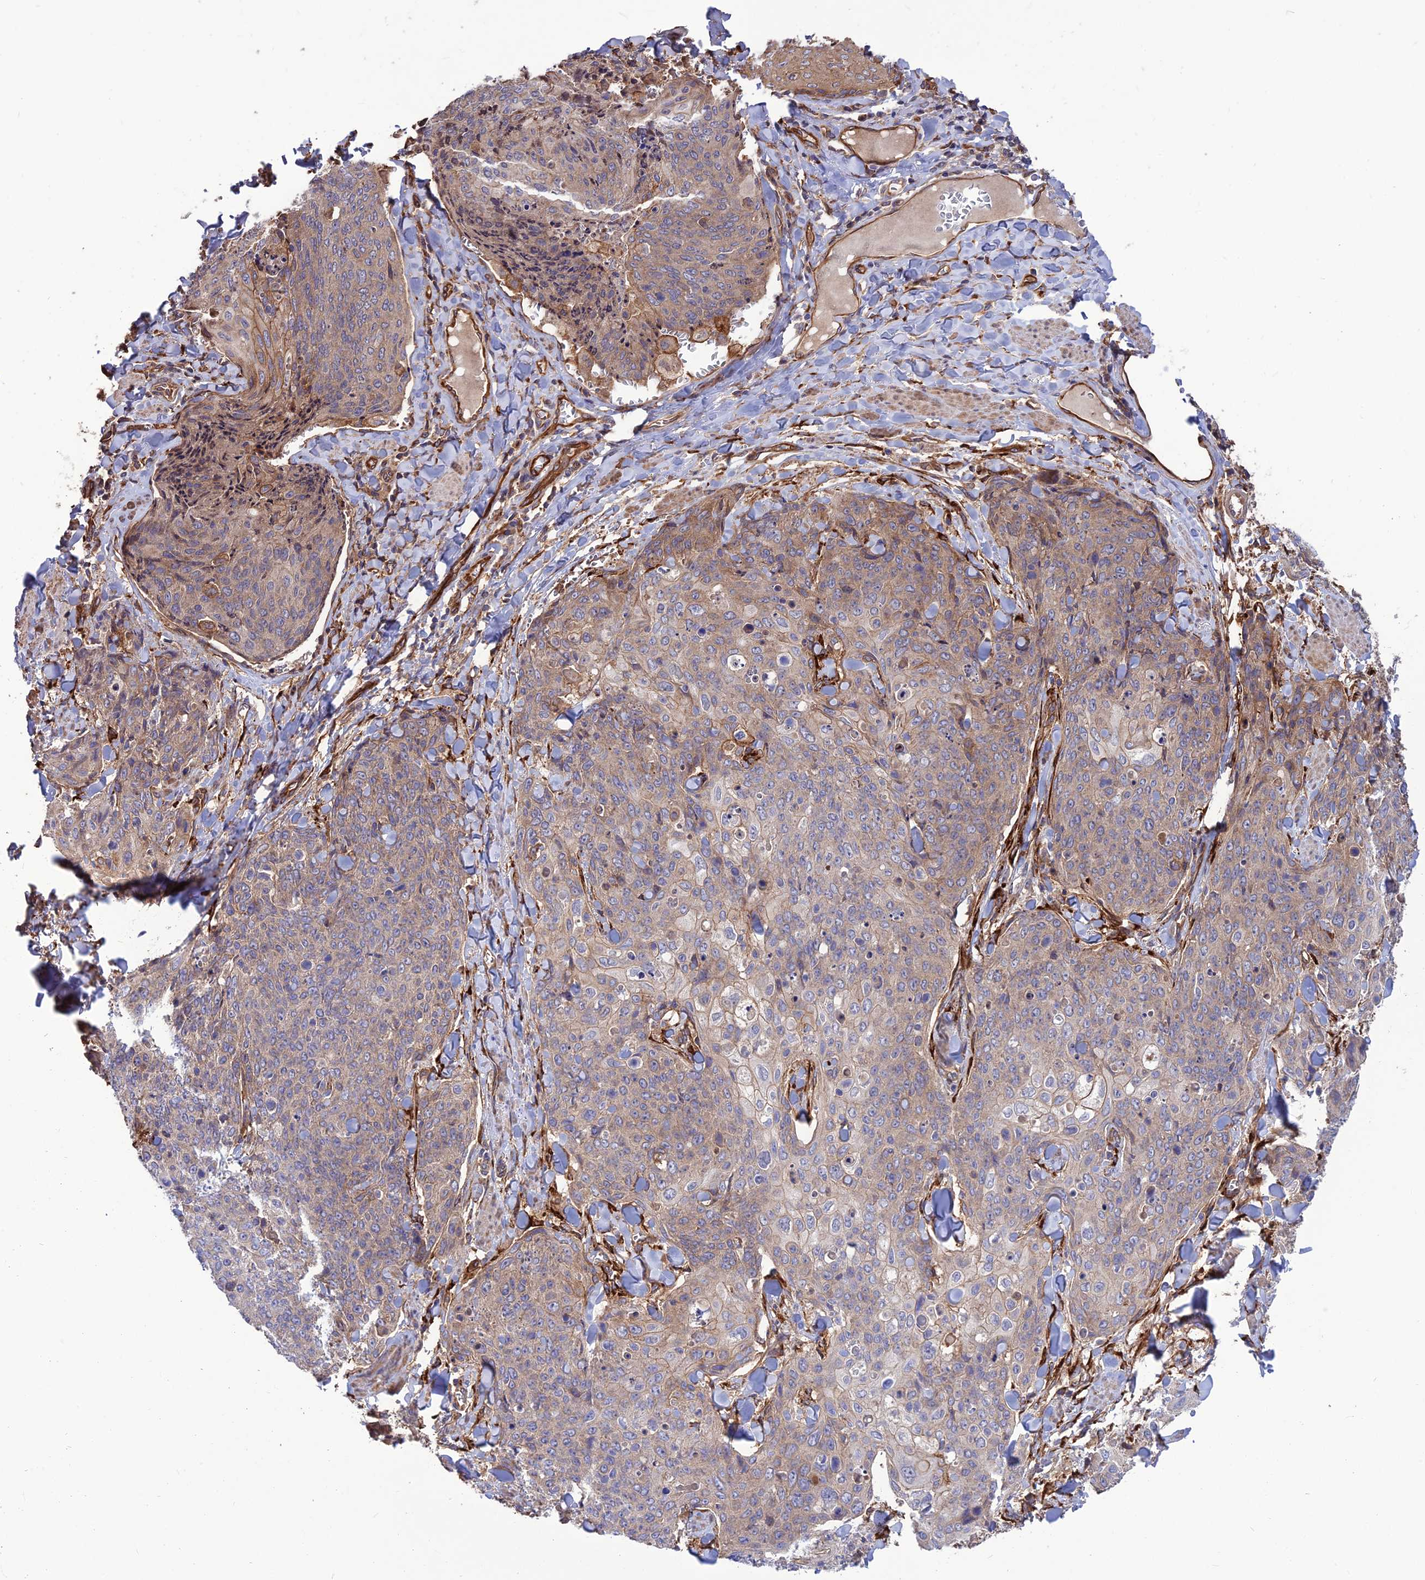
{"staining": {"intensity": "moderate", "quantity": "25%-75%", "location": "cytoplasmic/membranous"}, "tissue": "skin cancer", "cell_type": "Tumor cells", "image_type": "cancer", "snomed": [{"axis": "morphology", "description": "Squamous cell carcinoma, NOS"}, {"axis": "topography", "description": "Skin"}, {"axis": "topography", "description": "Vulva"}], "caption": "Protein staining demonstrates moderate cytoplasmic/membranous staining in about 25%-75% of tumor cells in skin squamous cell carcinoma. The staining is performed using DAB brown chromogen to label protein expression. The nuclei are counter-stained blue using hematoxylin.", "gene": "CRTAP", "patient": {"sex": "female", "age": 85}}